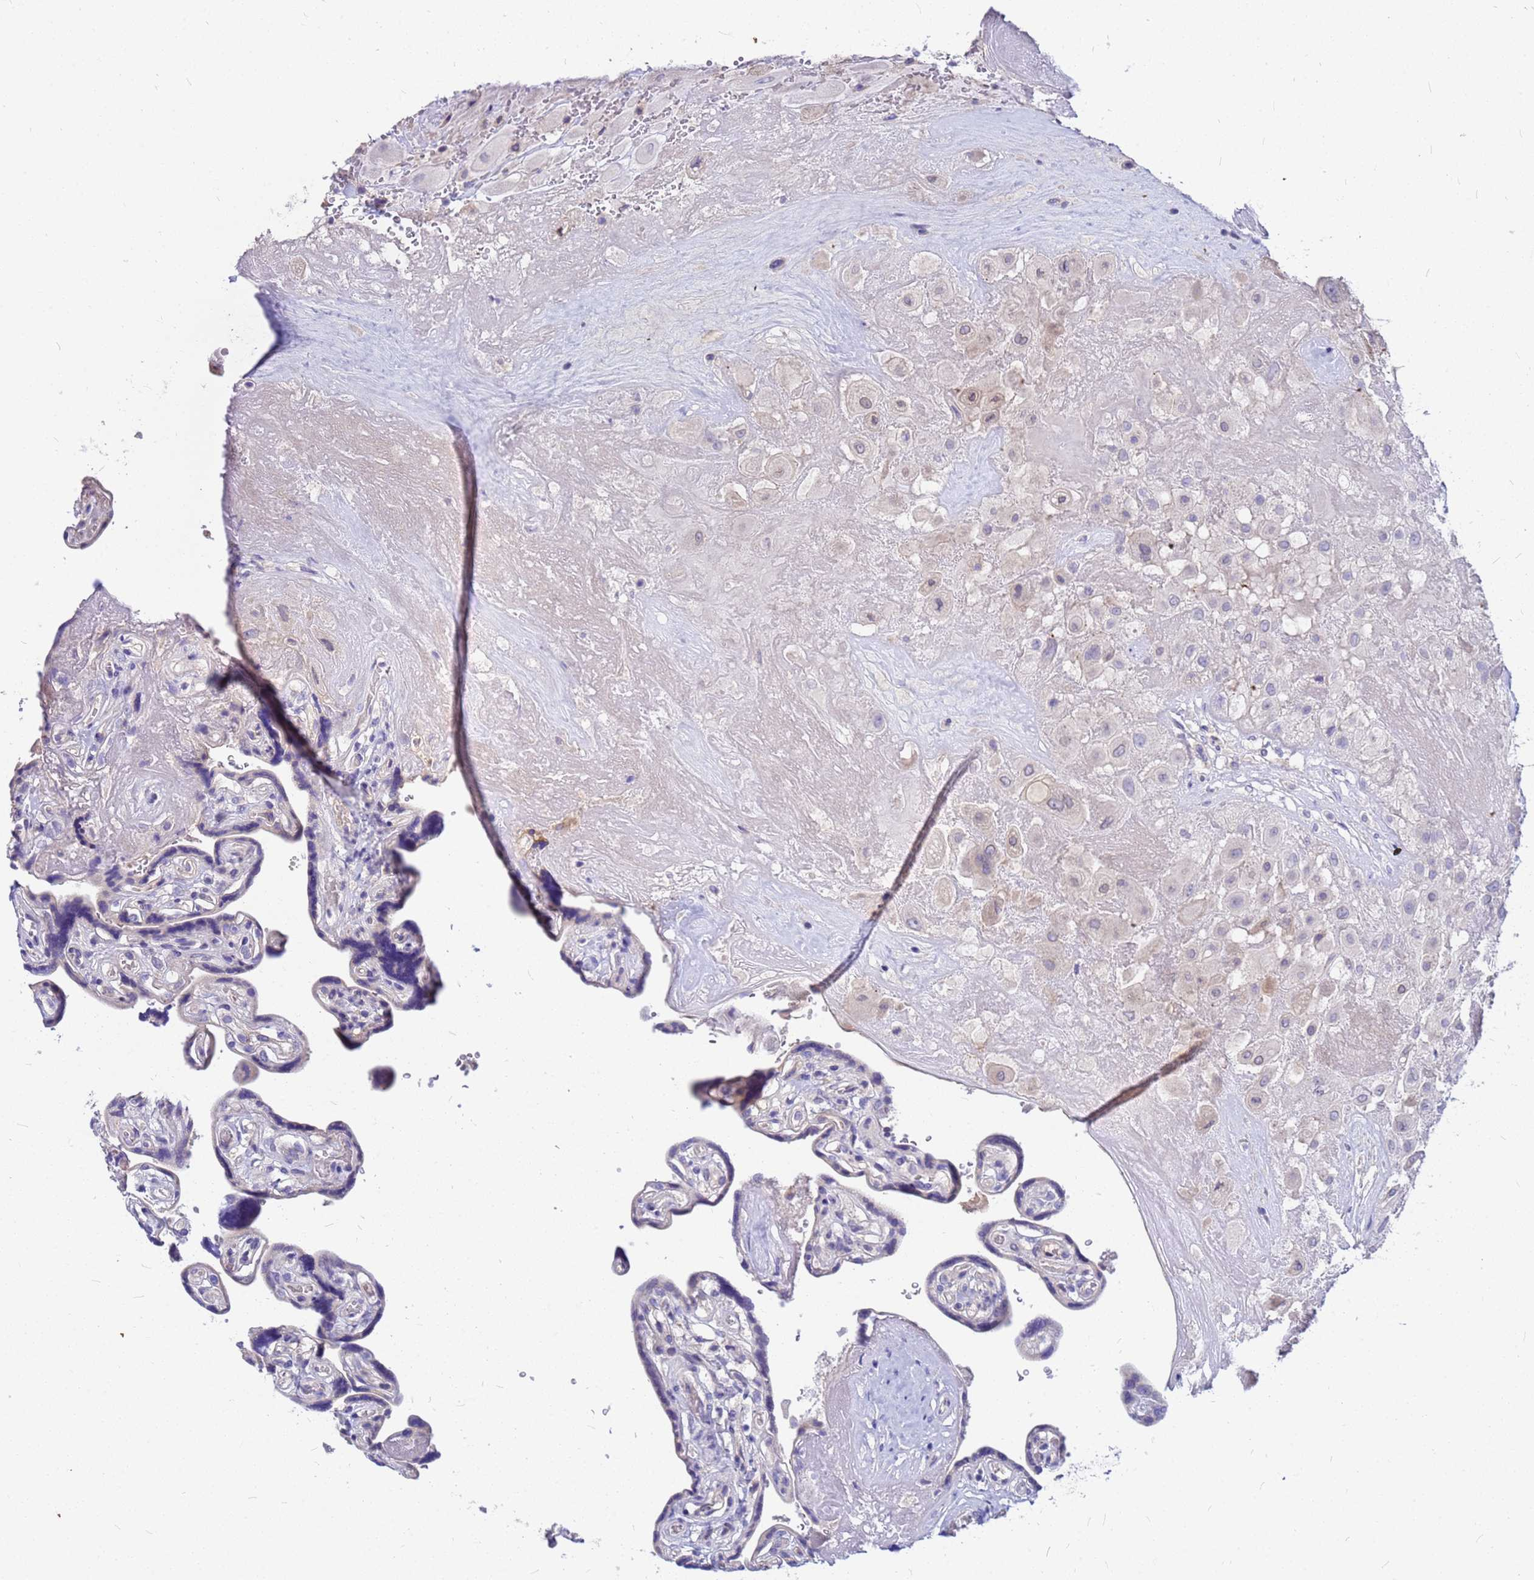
{"staining": {"intensity": "negative", "quantity": "none", "location": "none"}, "tissue": "placenta", "cell_type": "Decidual cells", "image_type": "normal", "snomed": [{"axis": "morphology", "description": "Normal tissue, NOS"}, {"axis": "topography", "description": "Placenta"}], "caption": "Image shows no protein expression in decidual cells of unremarkable placenta. (Immunohistochemistry (ihc), brightfield microscopy, high magnification).", "gene": "DPRX", "patient": {"sex": "female", "age": 32}}